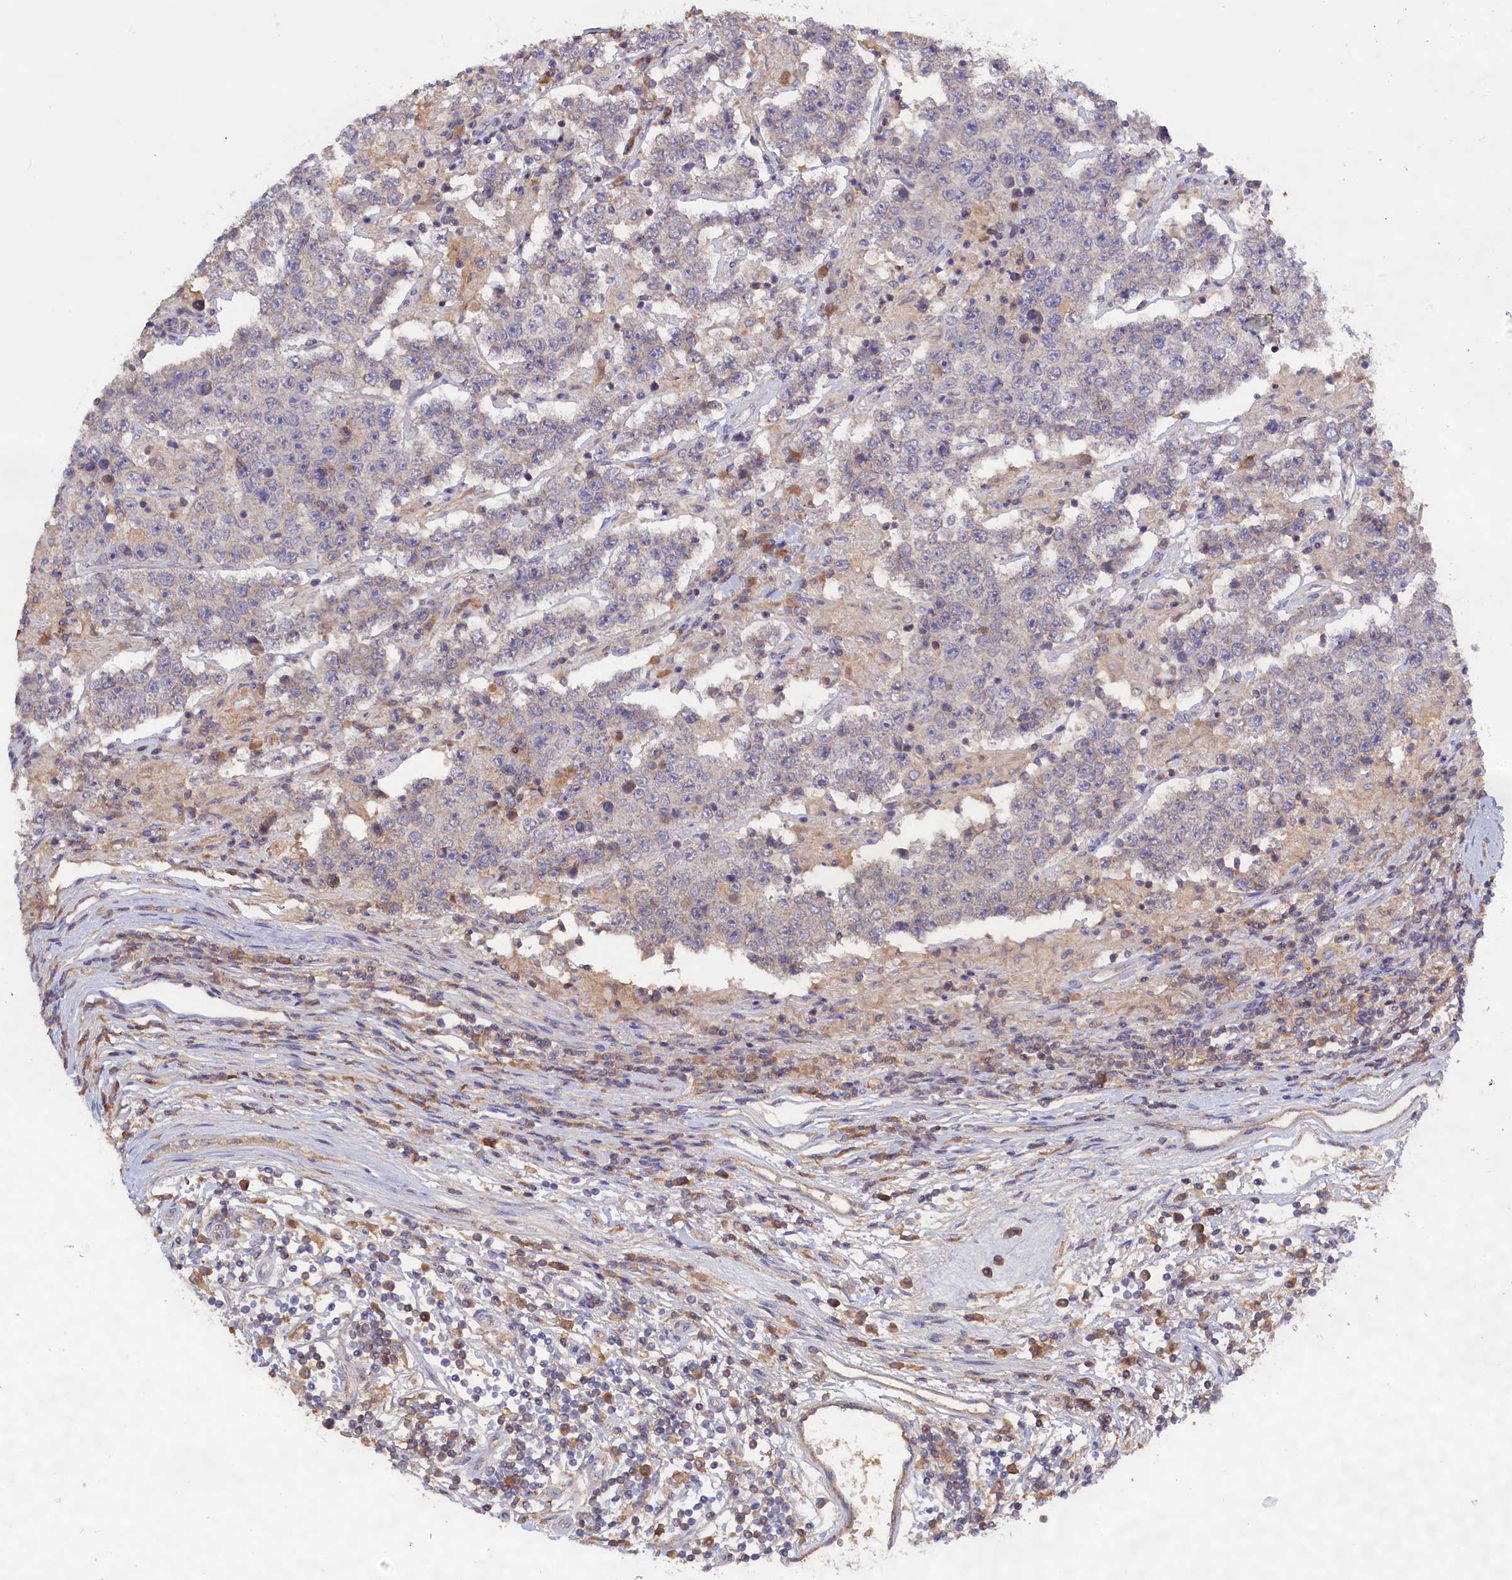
{"staining": {"intensity": "negative", "quantity": "none", "location": "none"}, "tissue": "testis cancer", "cell_type": "Tumor cells", "image_type": "cancer", "snomed": [{"axis": "morphology", "description": "Normal tissue, NOS"}, {"axis": "morphology", "description": "Urothelial carcinoma, High grade"}, {"axis": "morphology", "description": "Seminoma, NOS"}, {"axis": "morphology", "description": "Carcinoma, Embryonal, NOS"}, {"axis": "topography", "description": "Urinary bladder"}, {"axis": "topography", "description": "Testis"}], "caption": "This is a micrograph of IHC staining of testis embryonal carcinoma, which shows no expression in tumor cells. (DAB immunohistochemistry with hematoxylin counter stain).", "gene": "CELF5", "patient": {"sex": "male", "age": 41}}